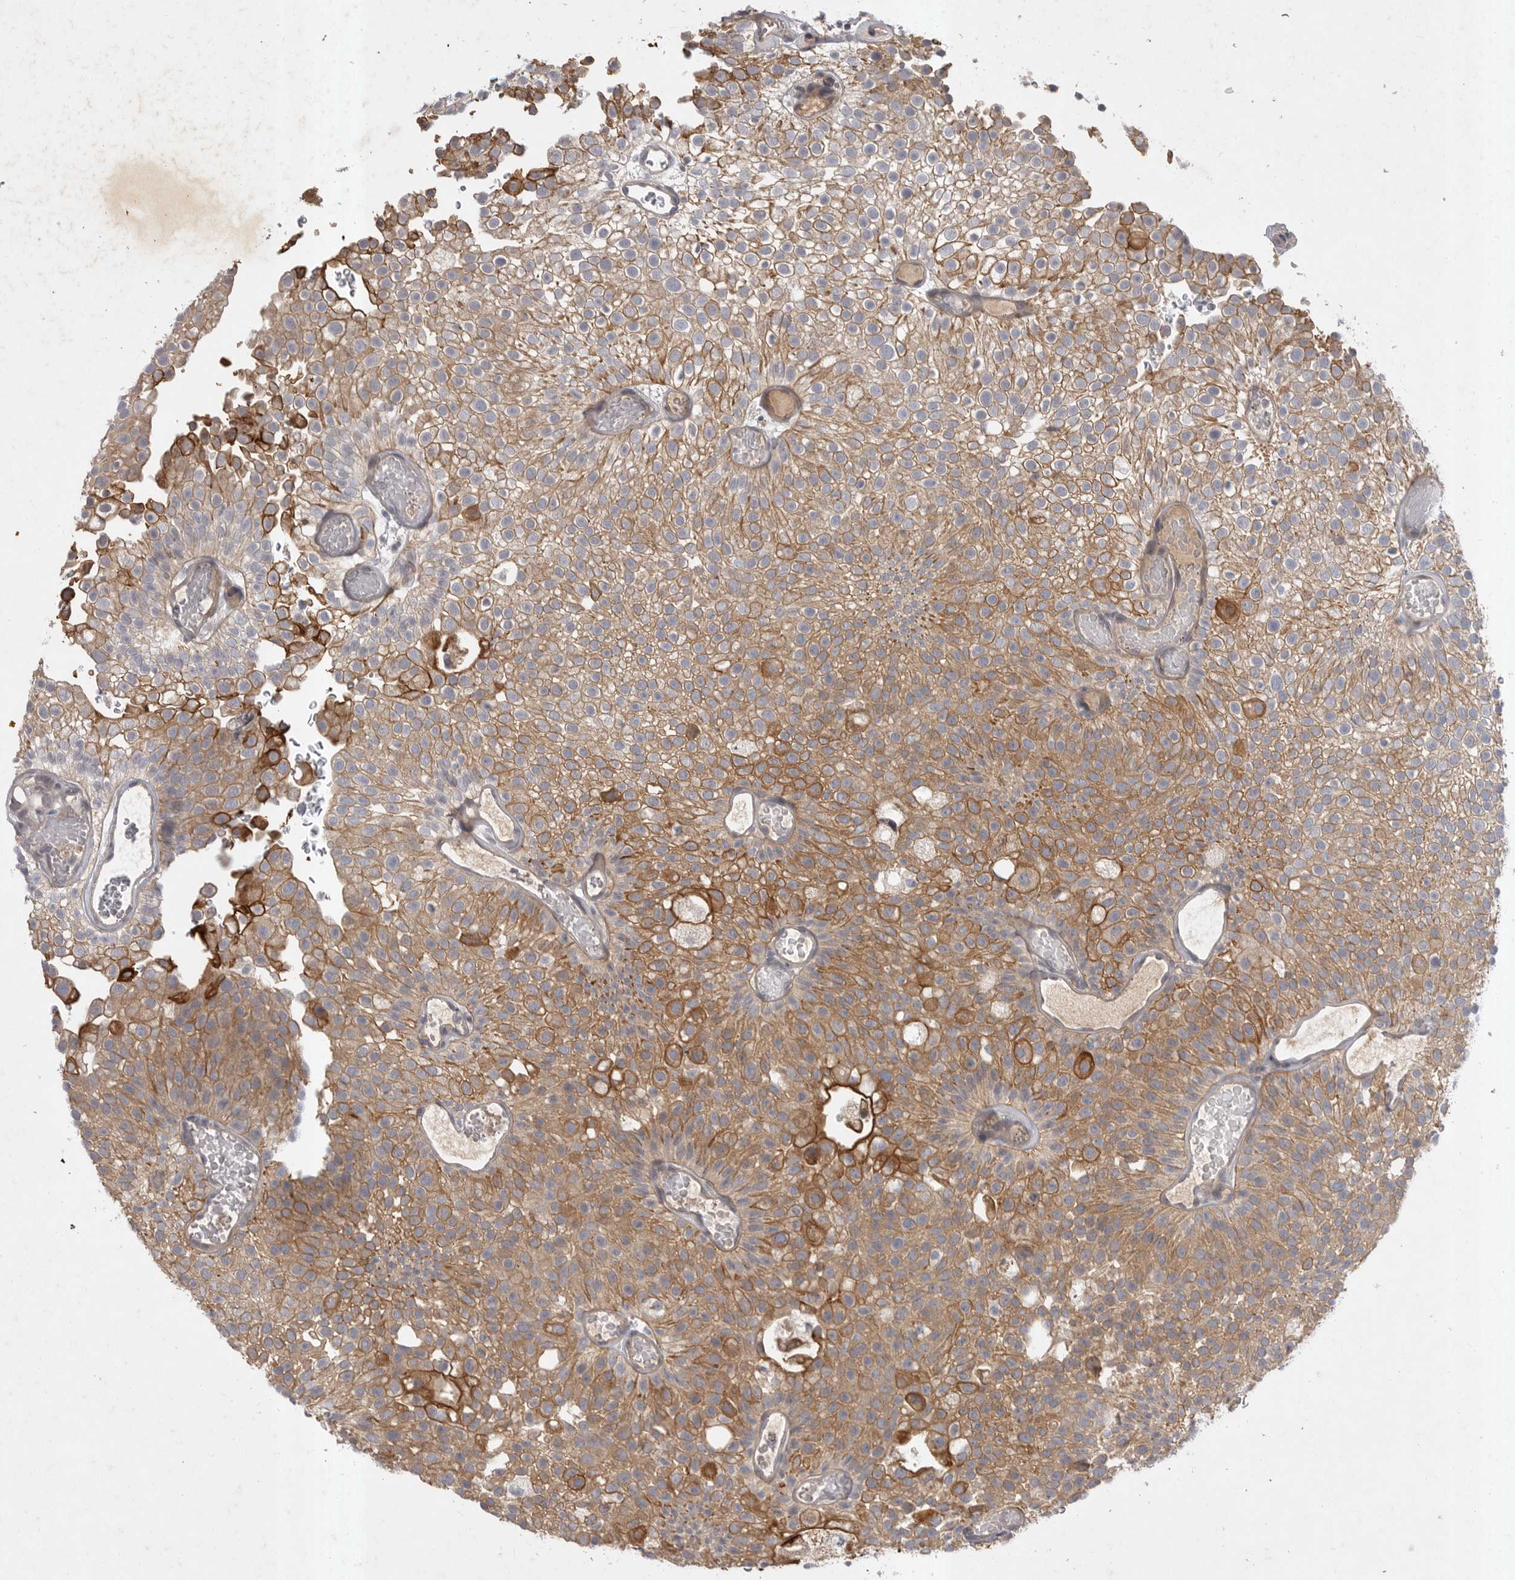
{"staining": {"intensity": "moderate", "quantity": ">75%", "location": "cytoplasmic/membranous"}, "tissue": "urothelial cancer", "cell_type": "Tumor cells", "image_type": "cancer", "snomed": [{"axis": "morphology", "description": "Urothelial carcinoma, Low grade"}, {"axis": "topography", "description": "Urinary bladder"}], "caption": "Human low-grade urothelial carcinoma stained for a protein (brown) reveals moderate cytoplasmic/membranous positive expression in about >75% of tumor cells.", "gene": "DHDDS", "patient": {"sex": "male", "age": 78}}